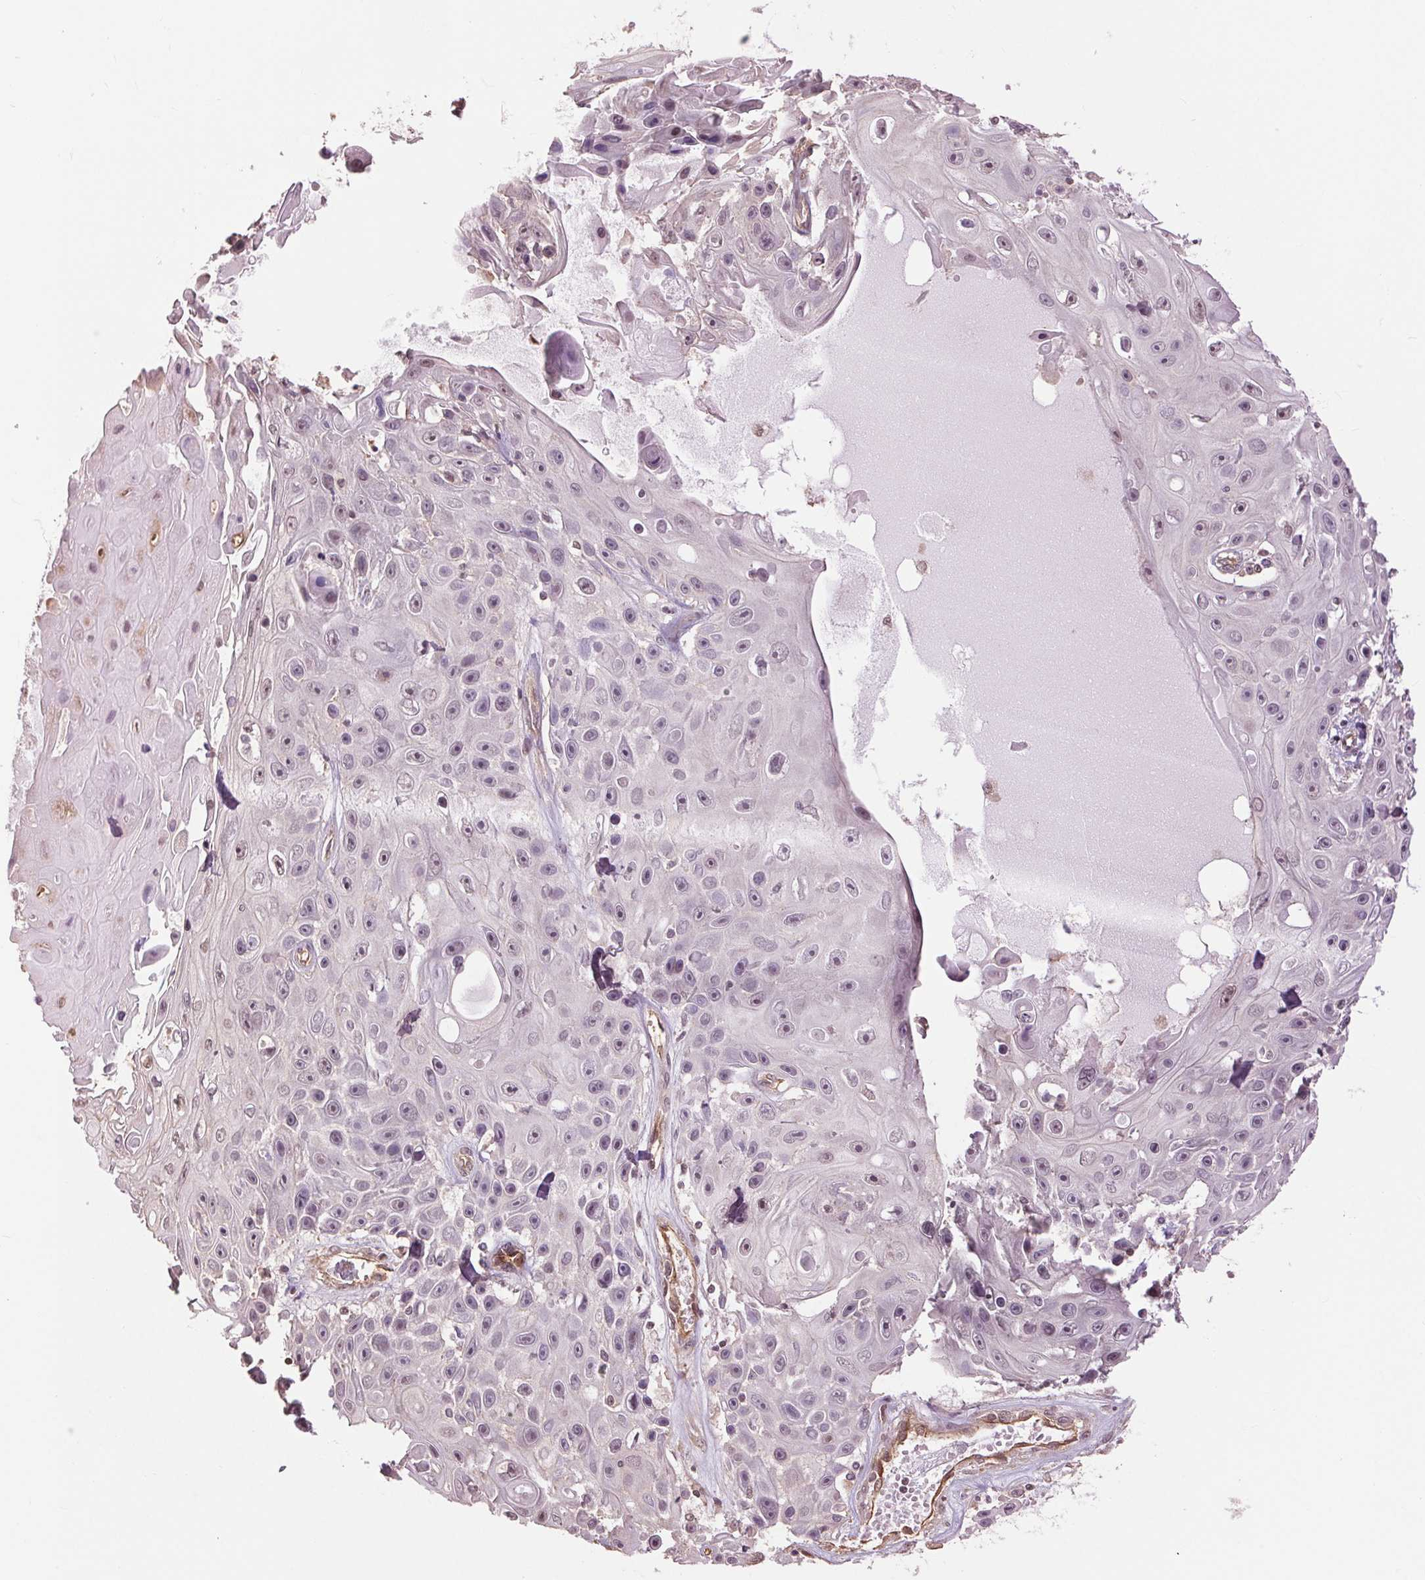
{"staining": {"intensity": "moderate", "quantity": "<25%", "location": "nuclear"}, "tissue": "skin cancer", "cell_type": "Tumor cells", "image_type": "cancer", "snomed": [{"axis": "morphology", "description": "Squamous cell carcinoma, NOS"}, {"axis": "topography", "description": "Skin"}], "caption": "Human skin cancer (squamous cell carcinoma) stained for a protein (brown) shows moderate nuclear positive positivity in about <25% of tumor cells.", "gene": "PALM", "patient": {"sex": "male", "age": 82}}